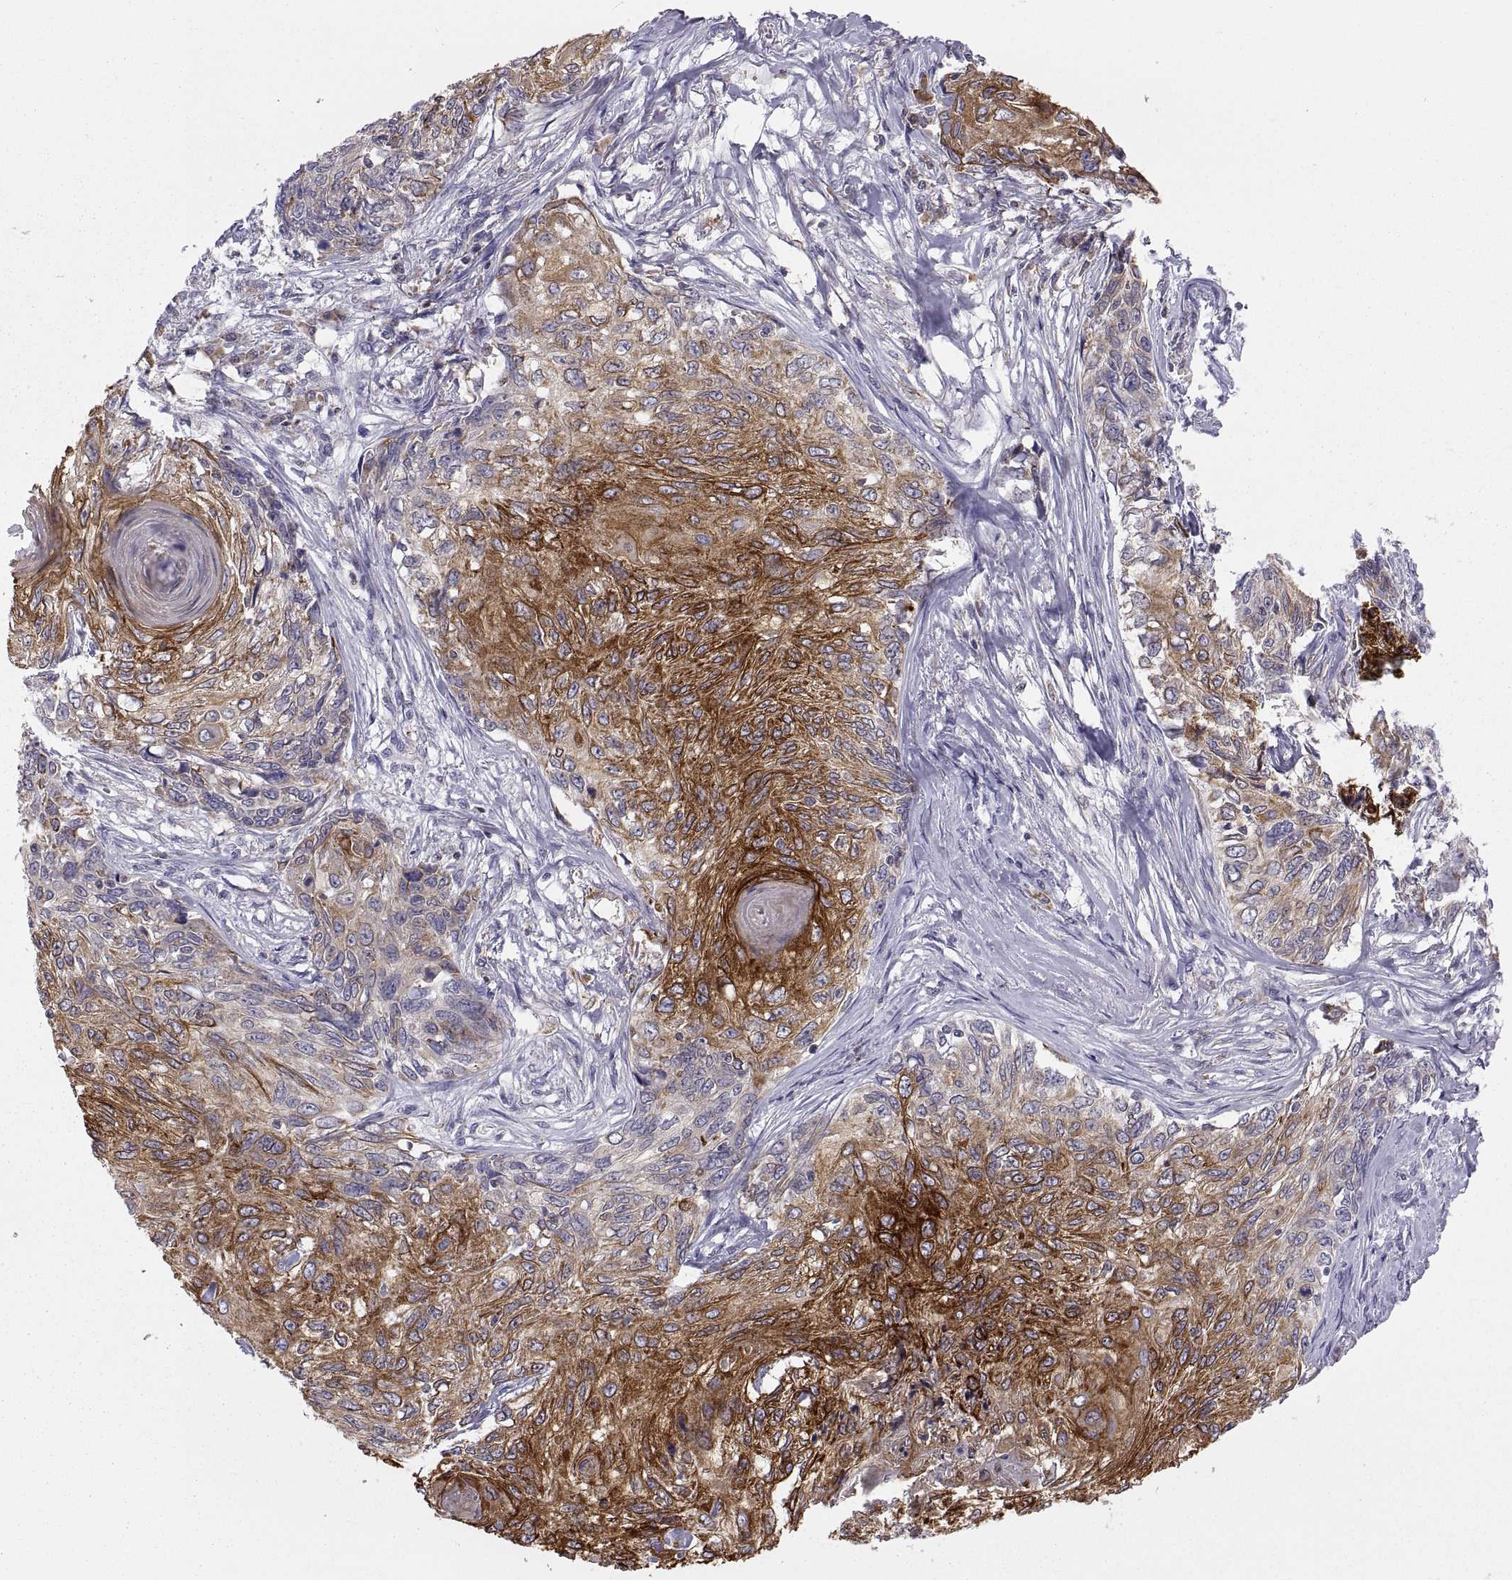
{"staining": {"intensity": "strong", "quantity": ">75%", "location": "cytoplasmic/membranous"}, "tissue": "skin cancer", "cell_type": "Tumor cells", "image_type": "cancer", "snomed": [{"axis": "morphology", "description": "Squamous cell carcinoma, NOS"}, {"axis": "topography", "description": "Skin"}], "caption": "Protein staining of skin cancer tissue demonstrates strong cytoplasmic/membranous positivity in approximately >75% of tumor cells. (Brightfield microscopy of DAB IHC at high magnification).", "gene": "ERO1A", "patient": {"sex": "male", "age": 92}}